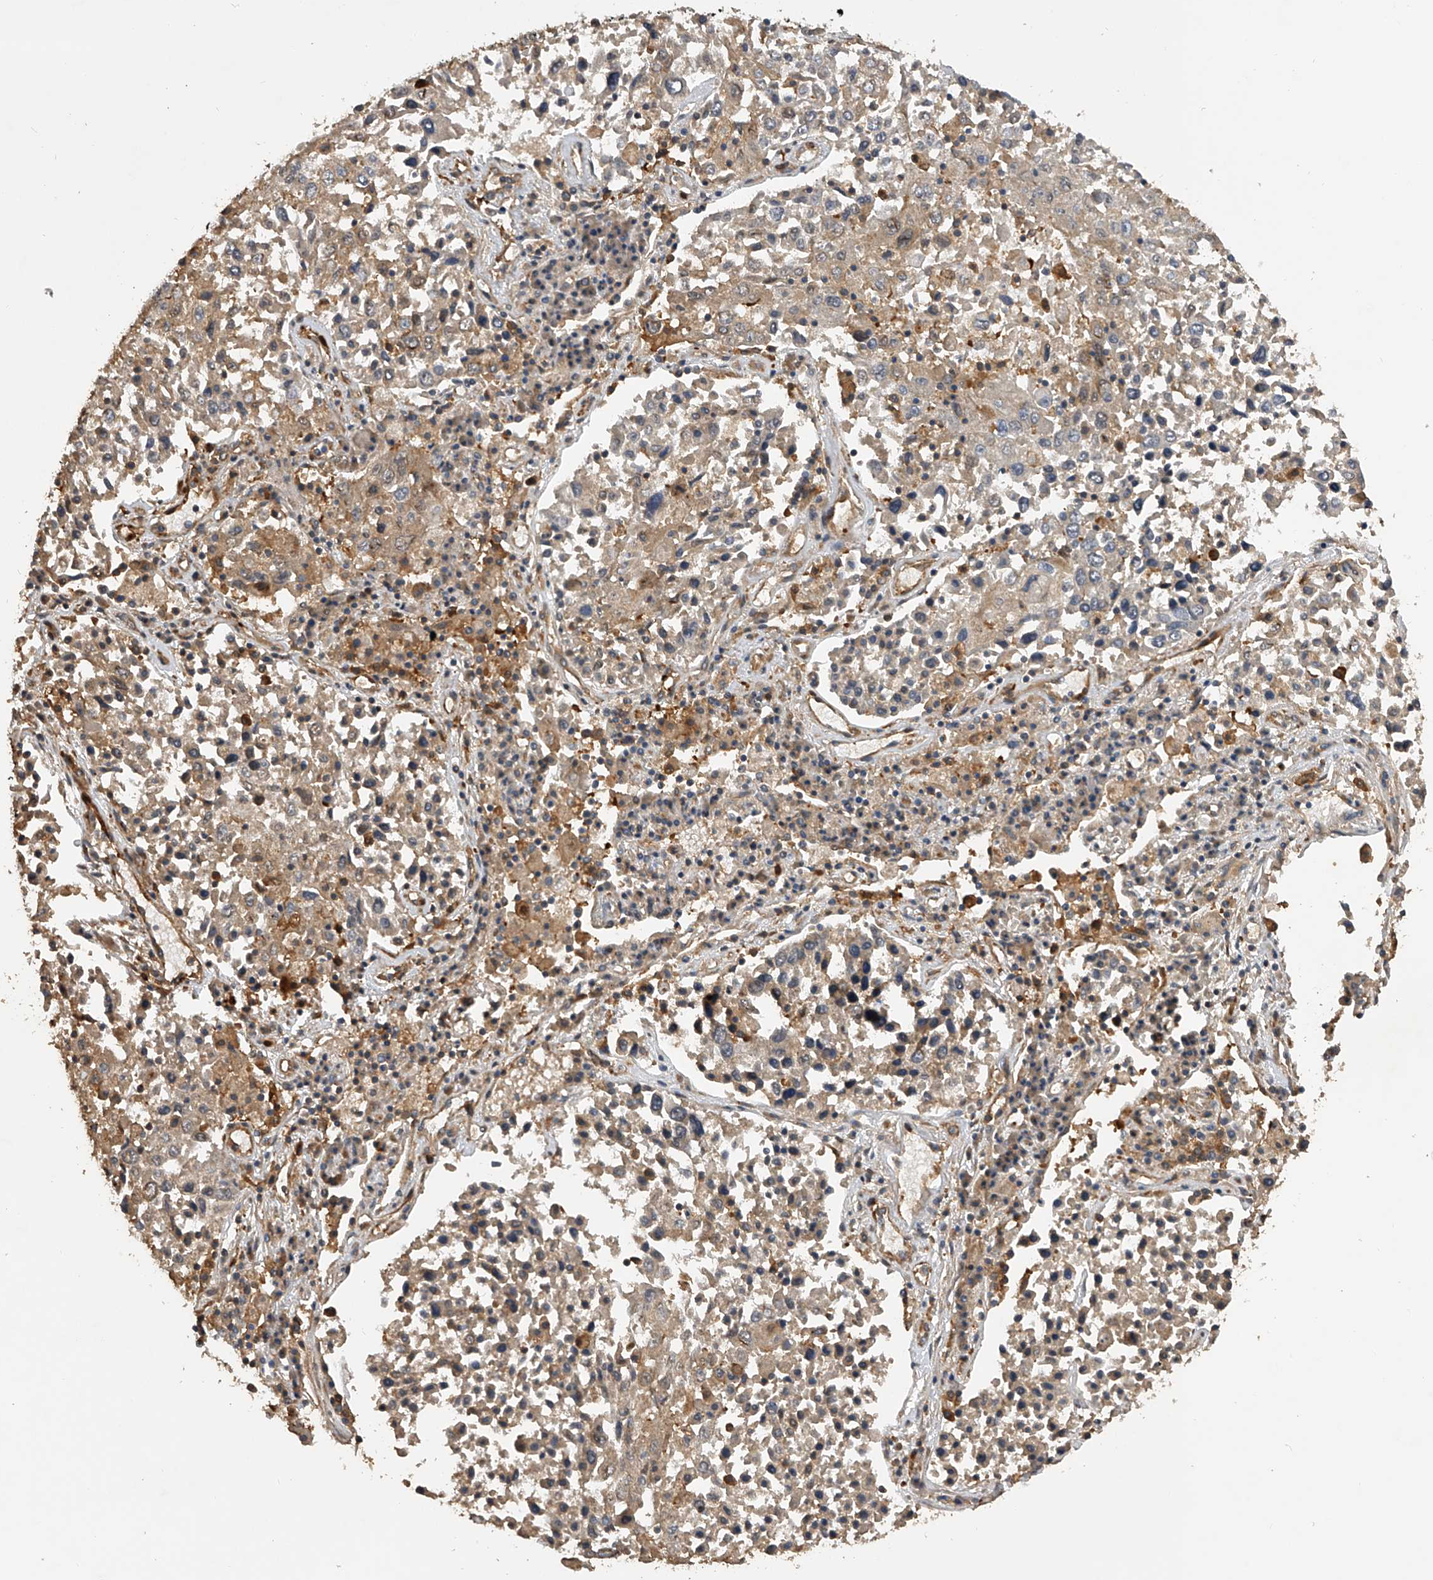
{"staining": {"intensity": "moderate", "quantity": "25%-75%", "location": "cytoplasmic/membranous"}, "tissue": "lung cancer", "cell_type": "Tumor cells", "image_type": "cancer", "snomed": [{"axis": "morphology", "description": "Squamous cell carcinoma, NOS"}, {"axis": "topography", "description": "Lung"}], "caption": "A micrograph of lung squamous cell carcinoma stained for a protein exhibits moderate cytoplasmic/membranous brown staining in tumor cells.", "gene": "PTPRA", "patient": {"sex": "male", "age": 65}}